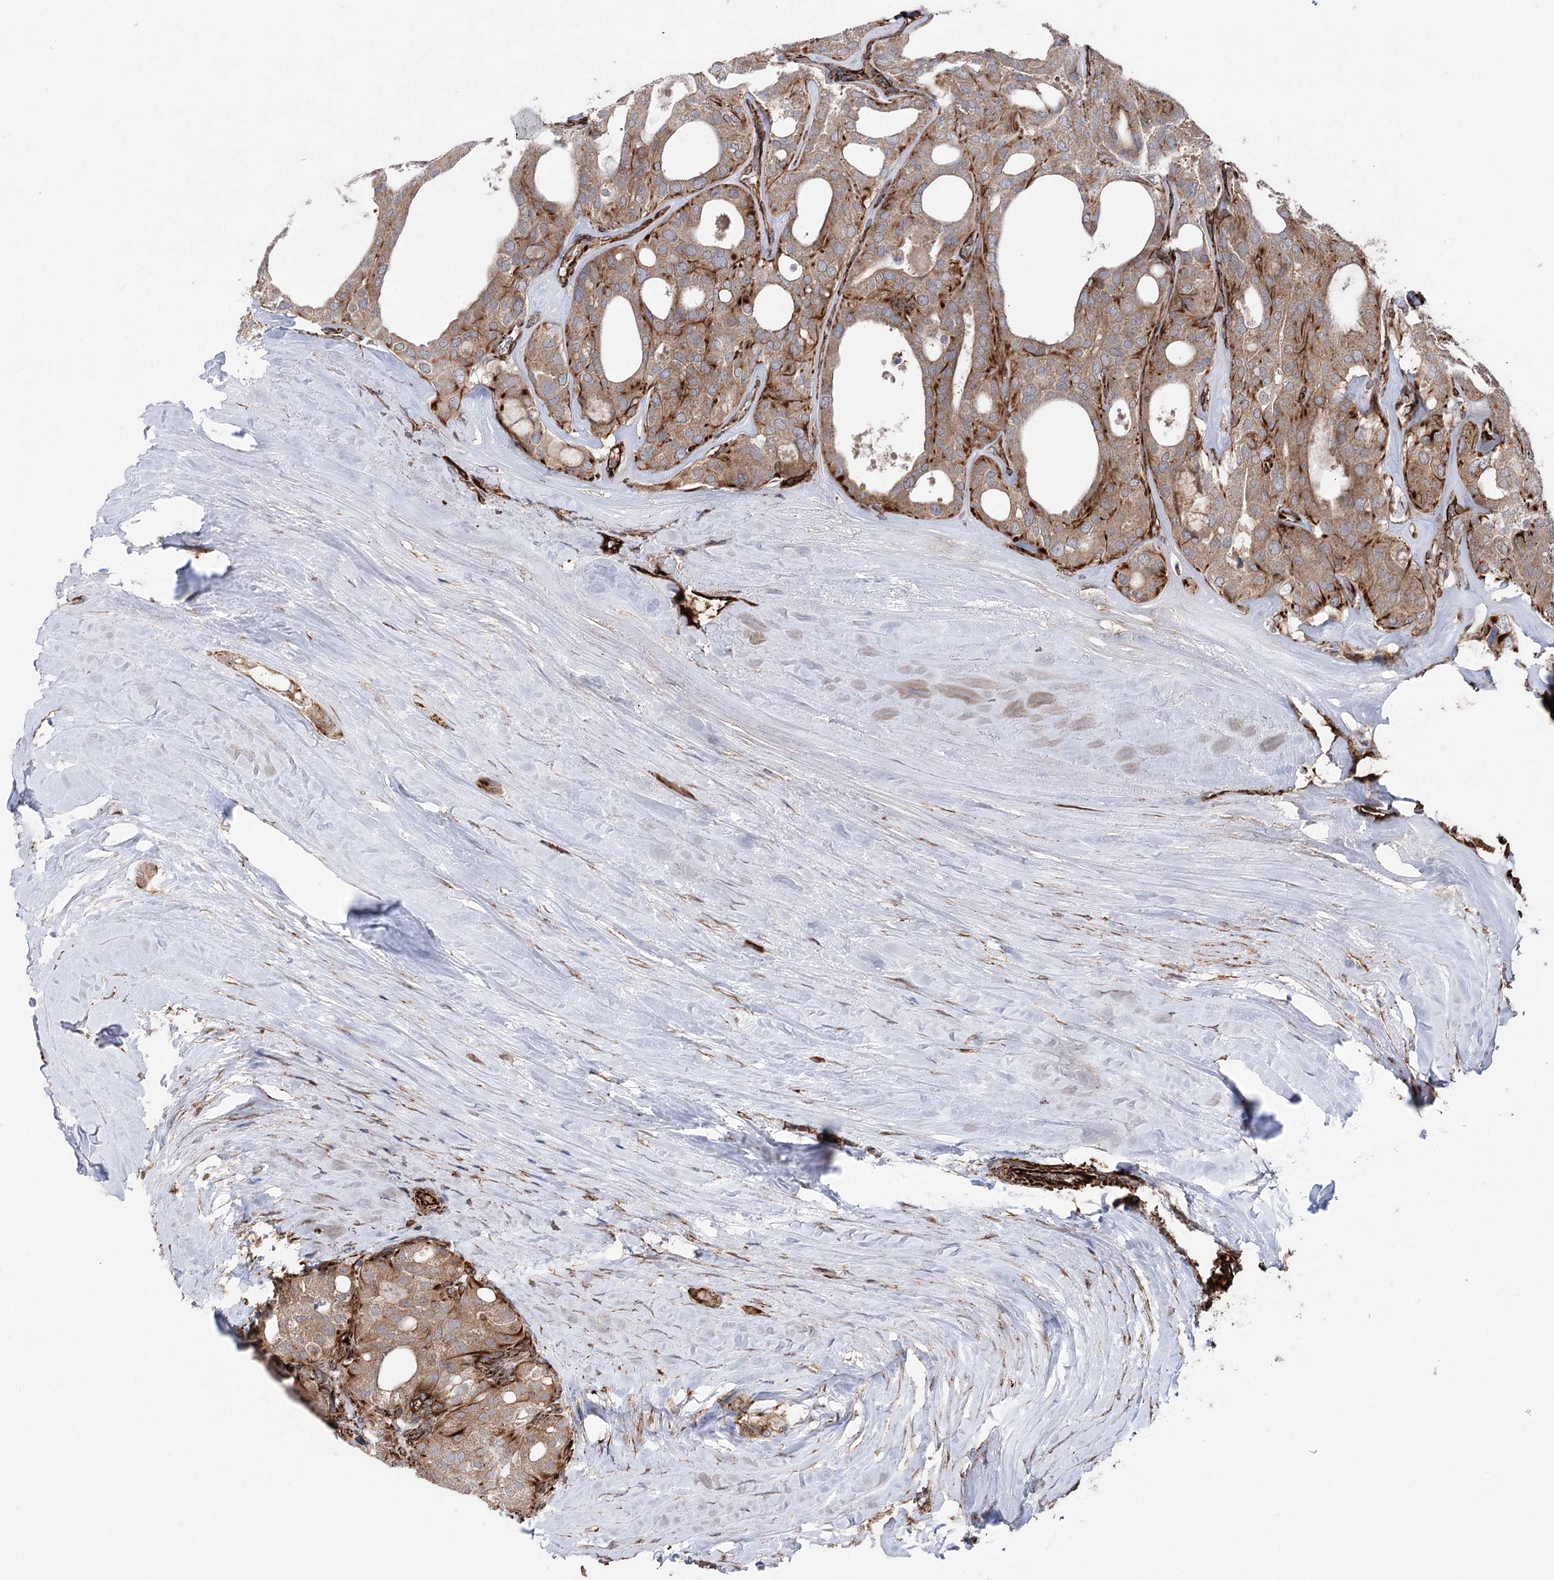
{"staining": {"intensity": "moderate", "quantity": ">75%", "location": "cytoplasmic/membranous"}, "tissue": "thyroid cancer", "cell_type": "Tumor cells", "image_type": "cancer", "snomed": [{"axis": "morphology", "description": "Follicular adenoma carcinoma, NOS"}, {"axis": "topography", "description": "Thyroid gland"}], "caption": "The immunohistochemical stain shows moderate cytoplasmic/membranous expression in tumor cells of thyroid cancer (follicular adenoma carcinoma) tissue. Using DAB (brown) and hematoxylin (blue) stains, captured at high magnification using brightfield microscopy.", "gene": "MIB1", "patient": {"sex": "male", "age": 75}}